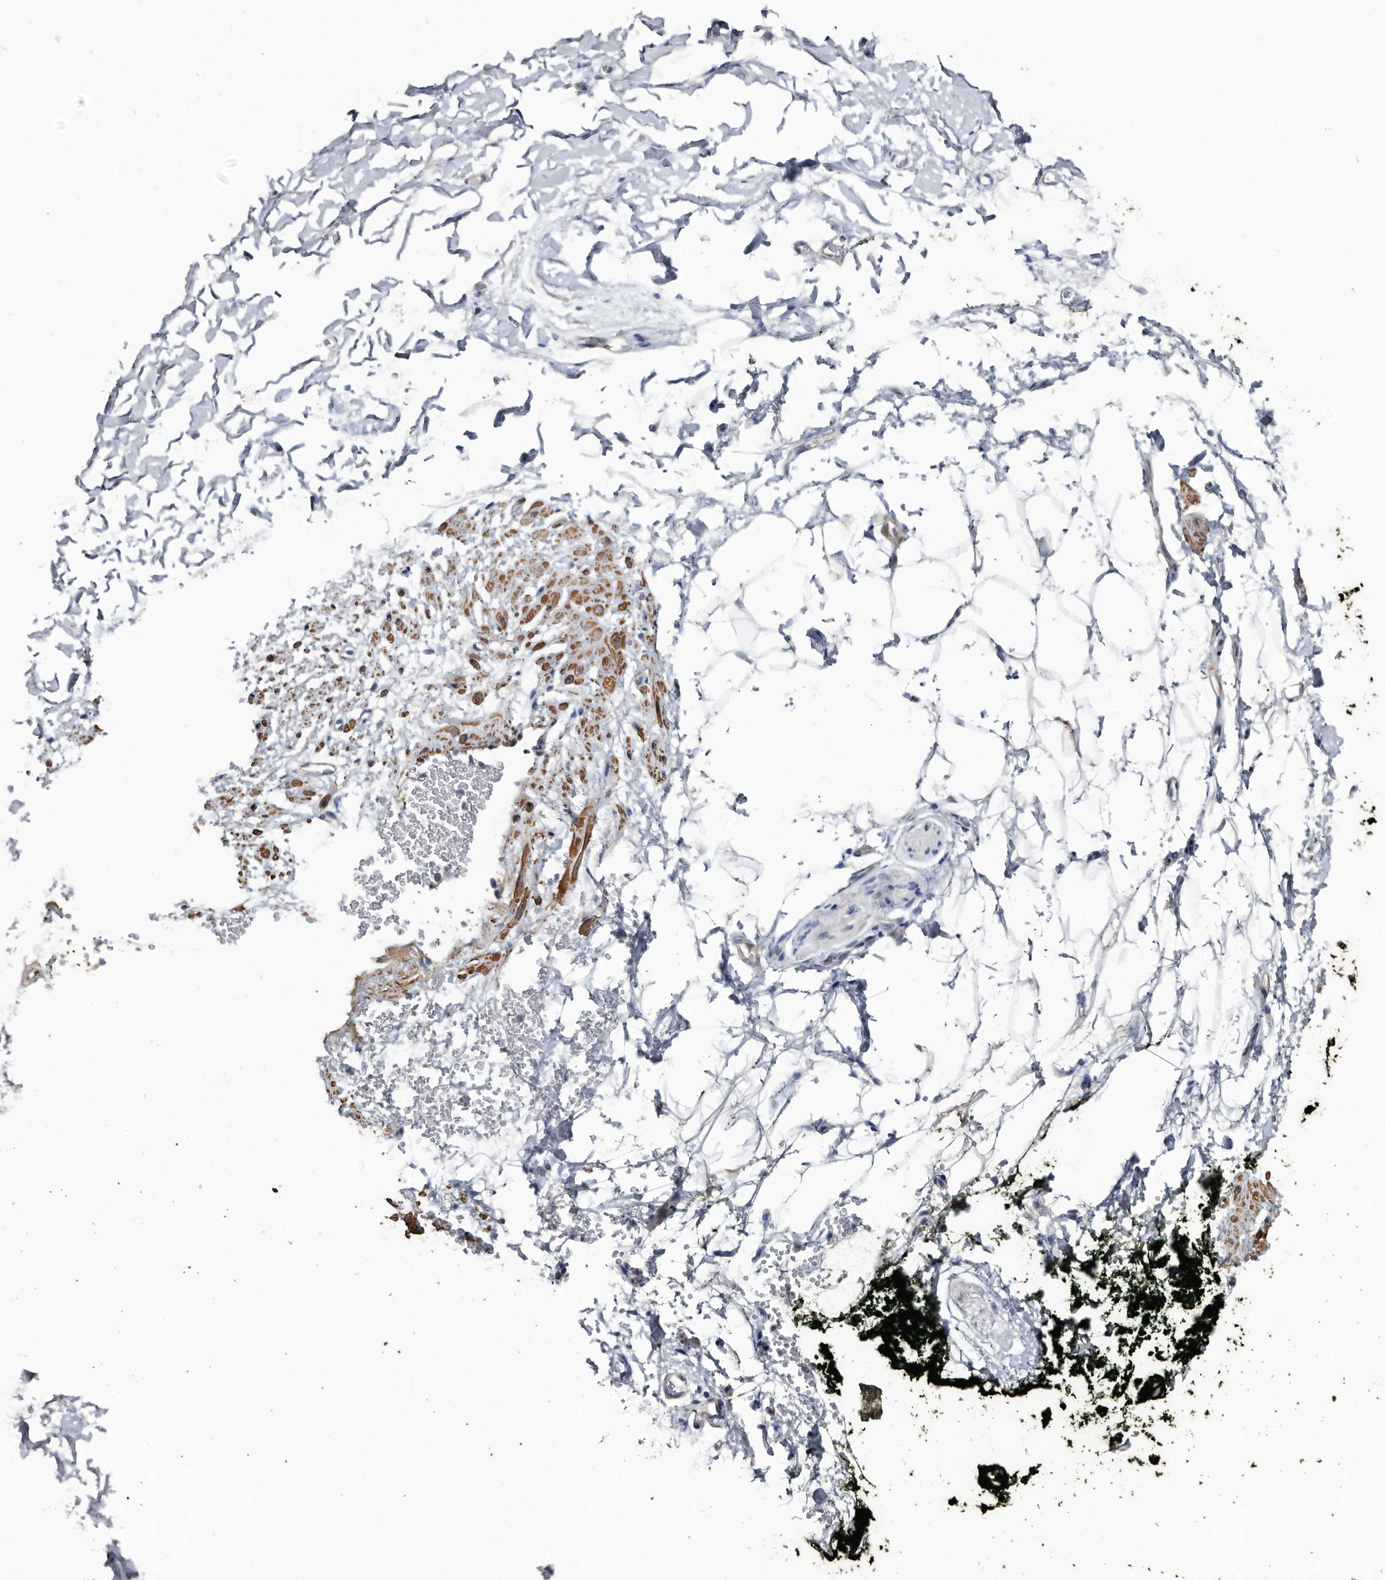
{"staining": {"intensity": "negative", "quantity": "none", "location": "none"}, "tissue": "adipose tissue", "cell_type": "Adipocytes", "image_type": "normal", "snomed": [{"axis": "morphology", "description": "Normal tissue, NOS"}, {"axis": "morphology", "description": "Adenocarcinoma, NOS"}, {"axis": "topography", "description": "Pancreas"}, {"axis": "topography", "description": "Peripheral nerve tissue"}], "caption": "Protein analysis of unremarkable adipose tissue exhibits no significant positivity in adipocytes.", "gene": "IARS1", "patient": {"sex": "male", "age": 59}}